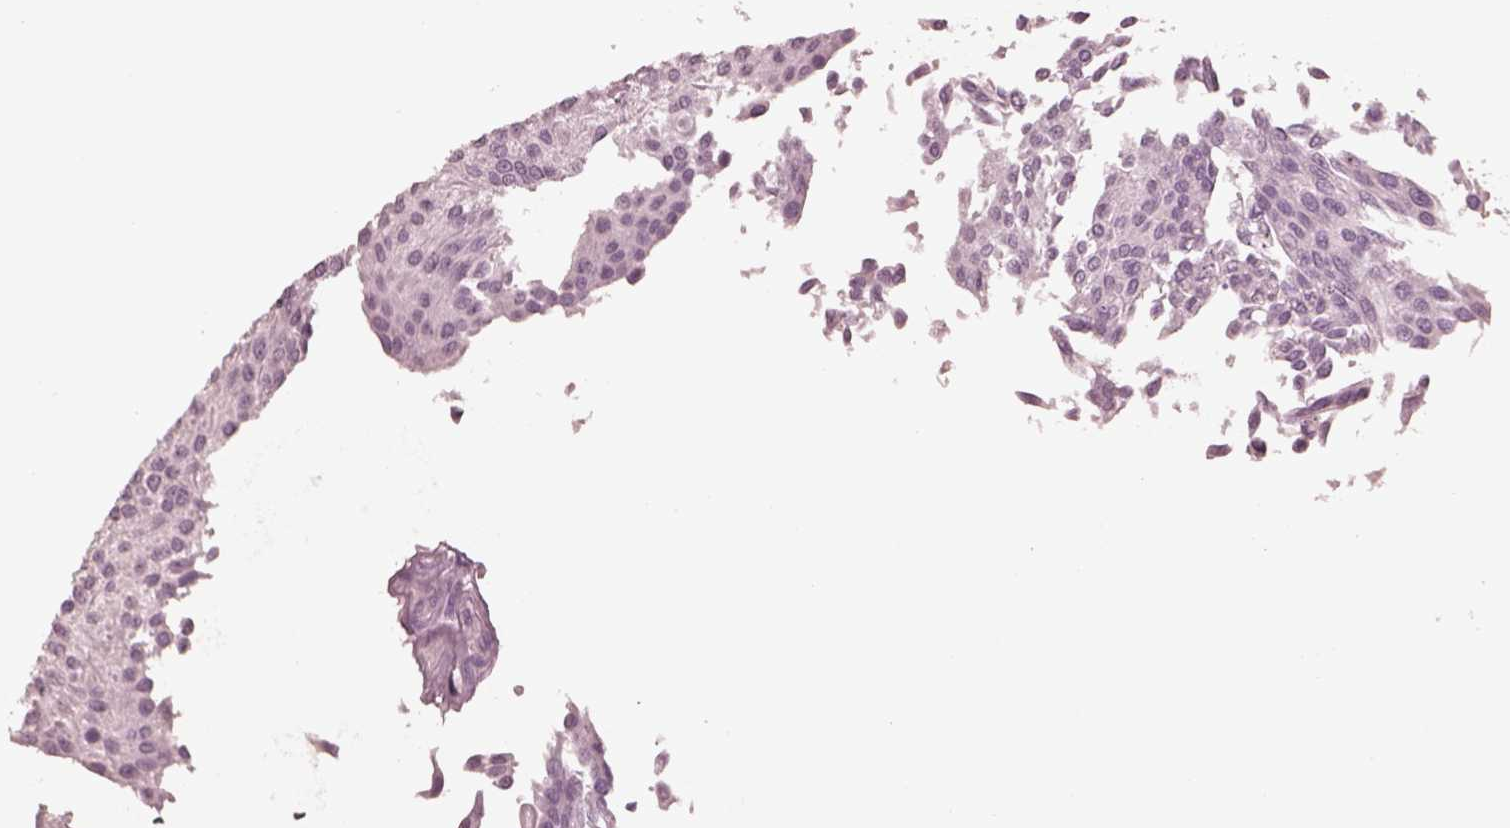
{"staining": {"intensity": "negative", "quantity": "none", "location": "none"}, "tissue": "urothelial cancer", "cell_type": "Tumor cells", "image_type": "cancer", "snomed": [{"axis": "morphology", "description": "Urothelial carcinoma, NOS"}, {"axis": "topography", "description": "Urinary bladder"}], "caption": "The photomicrograph displays no significant expression in tumor cells of urothelial cancer.", "gene": "PDCD1", "patient": {"sex": "male", "age": 55}}